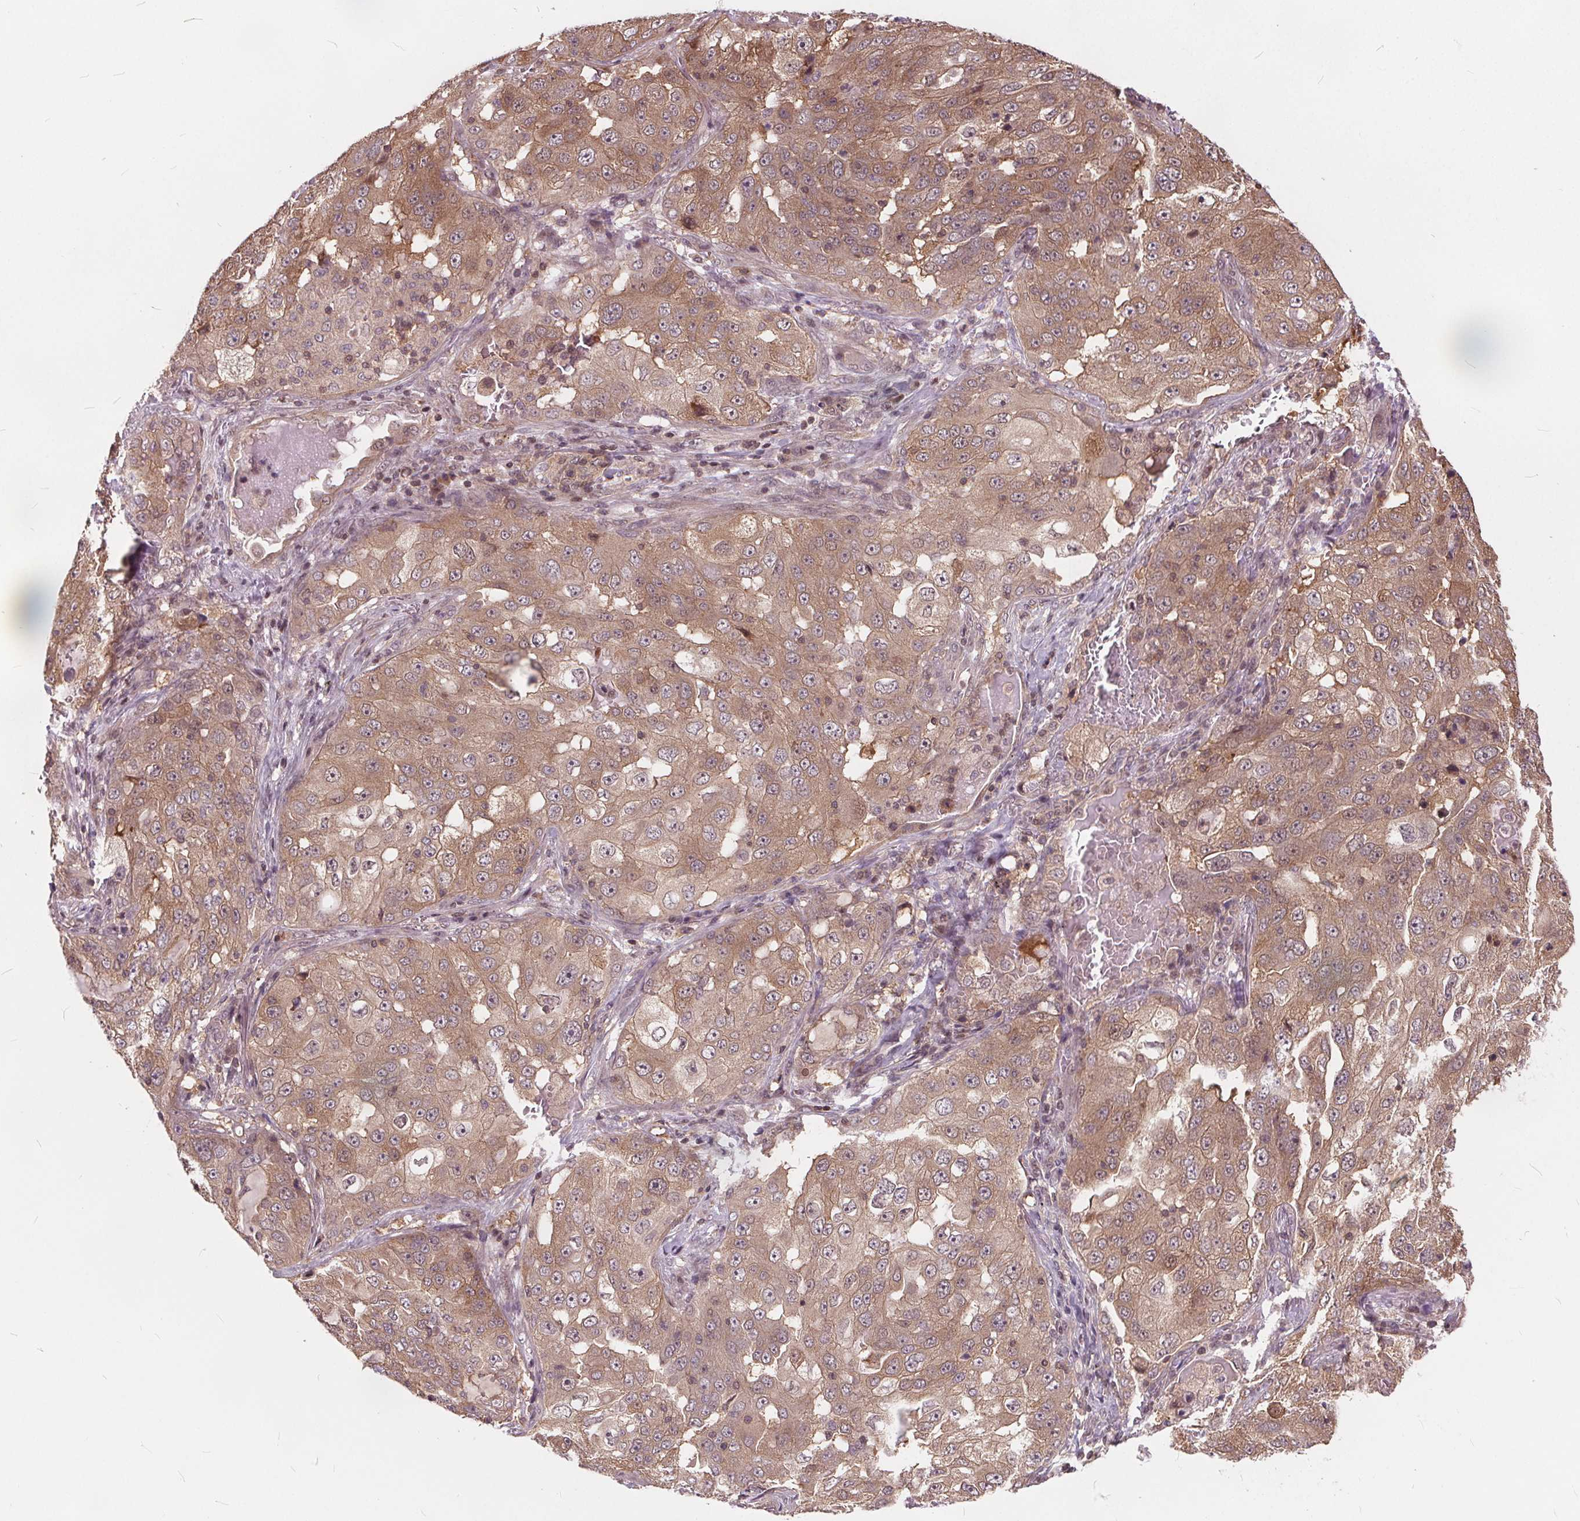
{"staining": {"intensity": "moderate", "quantity": ">75%", "location": "cytoplasmic/membranous,nuclear"}, "tissue": "lung cancer", "cell_type": "Tumor cells", "image_type": "cancer", "snomed": [{"axis": "morphology", "description": "Adenocarcinoma, NOS"}, {"axis": "topography", "description": "Lung"}], "caption": "Immunohistochemical staining of human adenocarcinoma (lung) displays moderate cytoplasmic/membranous and nuclear protein expression in about >75% of tumor cells.", "gene": "HIF1AN", "patient": {"sex": "female", "age": 61}}